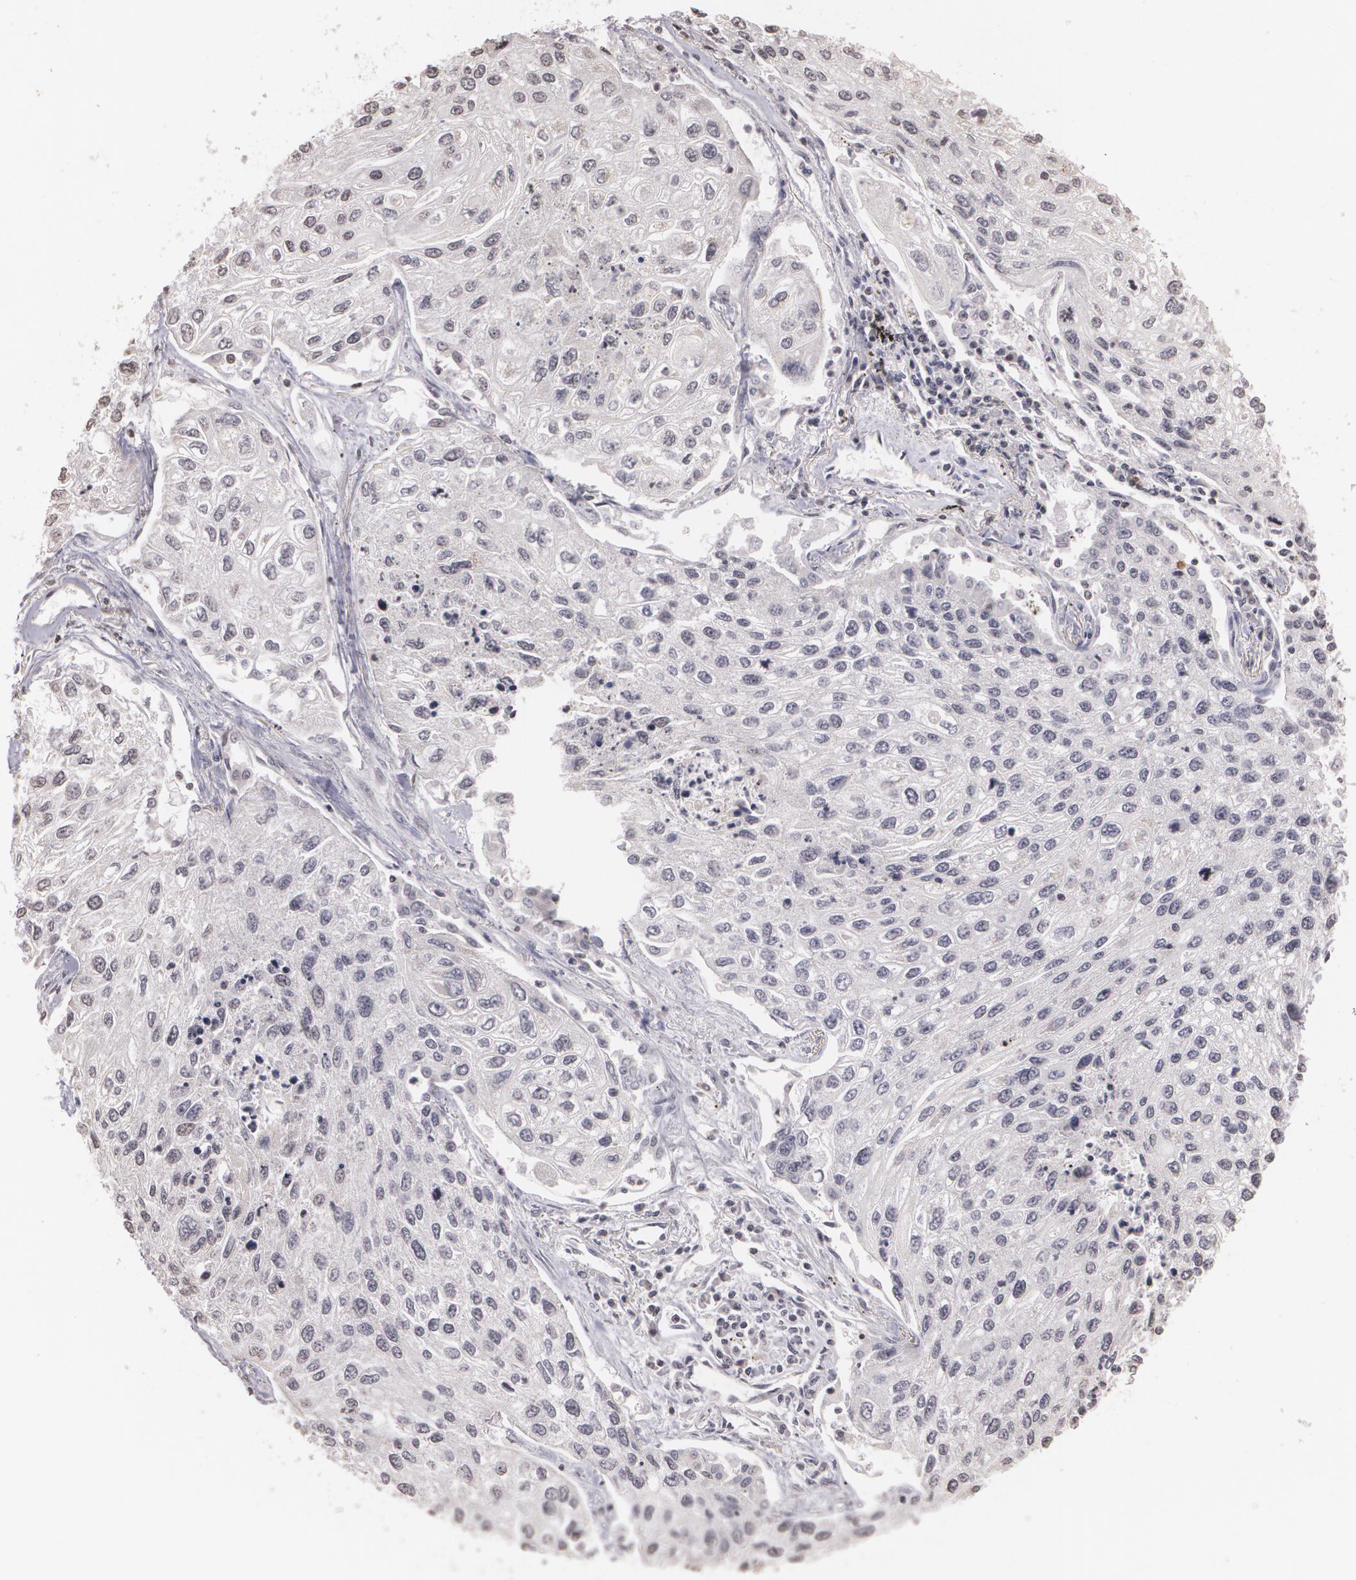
{"staining": {"intensity": "negative", "quantity": "none", "location": "none"}, "tissue": "lung cancer", "cell_type": "Tumor cells", "image_type": "cancer", "snomed": [{"axis": "morphology", "description": "Squamous cell carcinoma, NOS"}, {"axis": "topography", "description": "Lung"}], "caption": "DAB immunohistochemical staining of lung cancer (squamous cell carcinoma) reveals no significant expression in tumor cells. (DAB (3,3'-diaminobenzidine) immunohistochemistry, high magnification).", "gene": "THRB", "patient": {"sex": "male", "age": 75}}